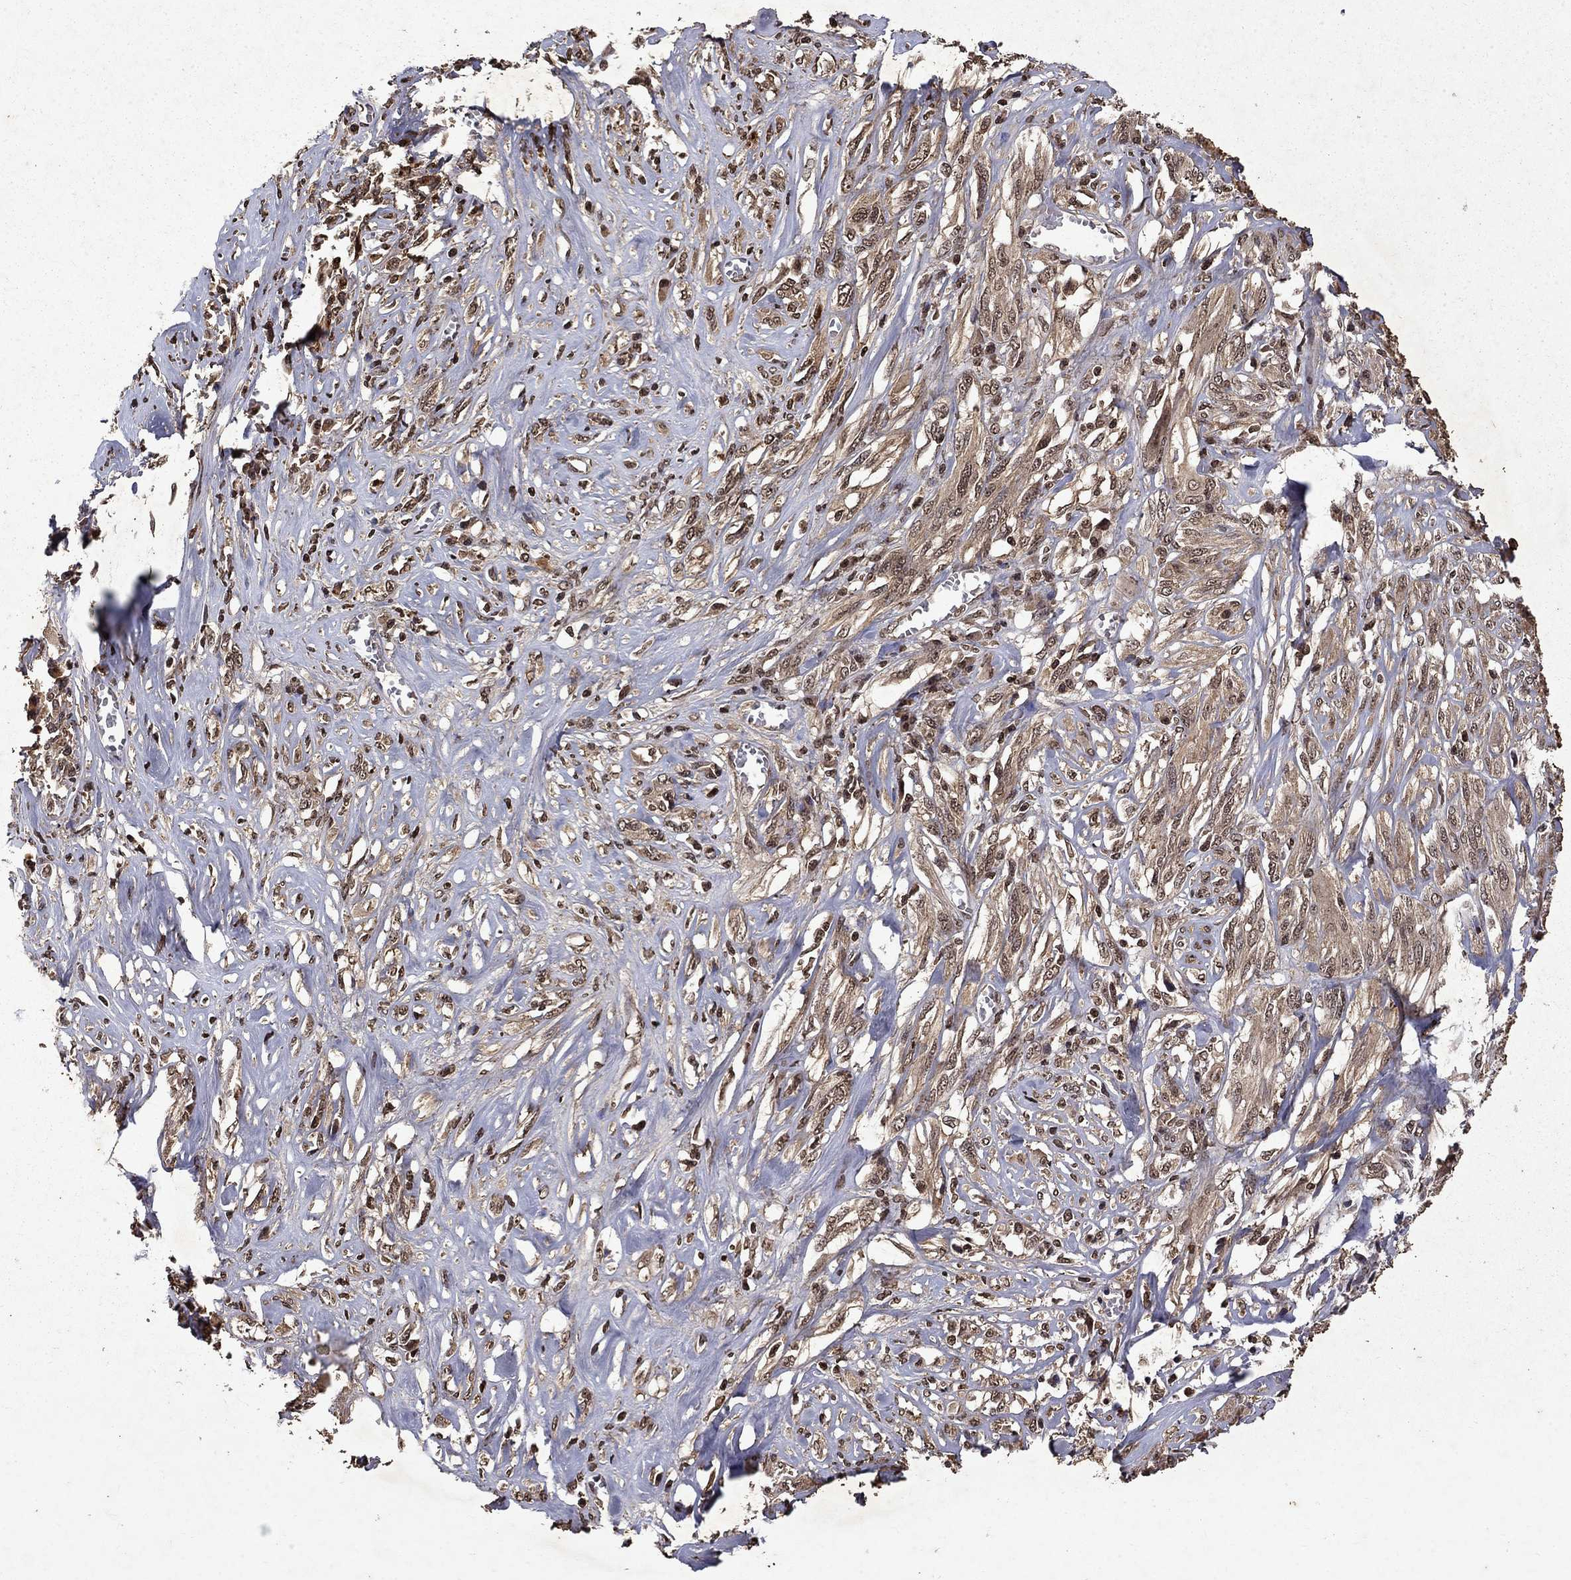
{"staining": {"intensity": "weak", "quantity": "25%-75%", "location": "cytoplasmic/membranous"}, "tissue": "melanoma", "cell_type": "Tumor cells", "image_type": "cancer", "snomed": [{"axis": "morphology", "description": "Malignant melanoma, NOS"}, {"axis": "topography", "description": "Skin"}], "caption": "Immunohistochemical staining of malignant melanoma reveals low levels of weak cytoplasmic/membranous expression in approximately 25%-75% of tumor cells. (DAB IHC with brightfield microscopy, high magnification).", "gene": "PIN4", "patient": {"sex": "female", "age": 91}}